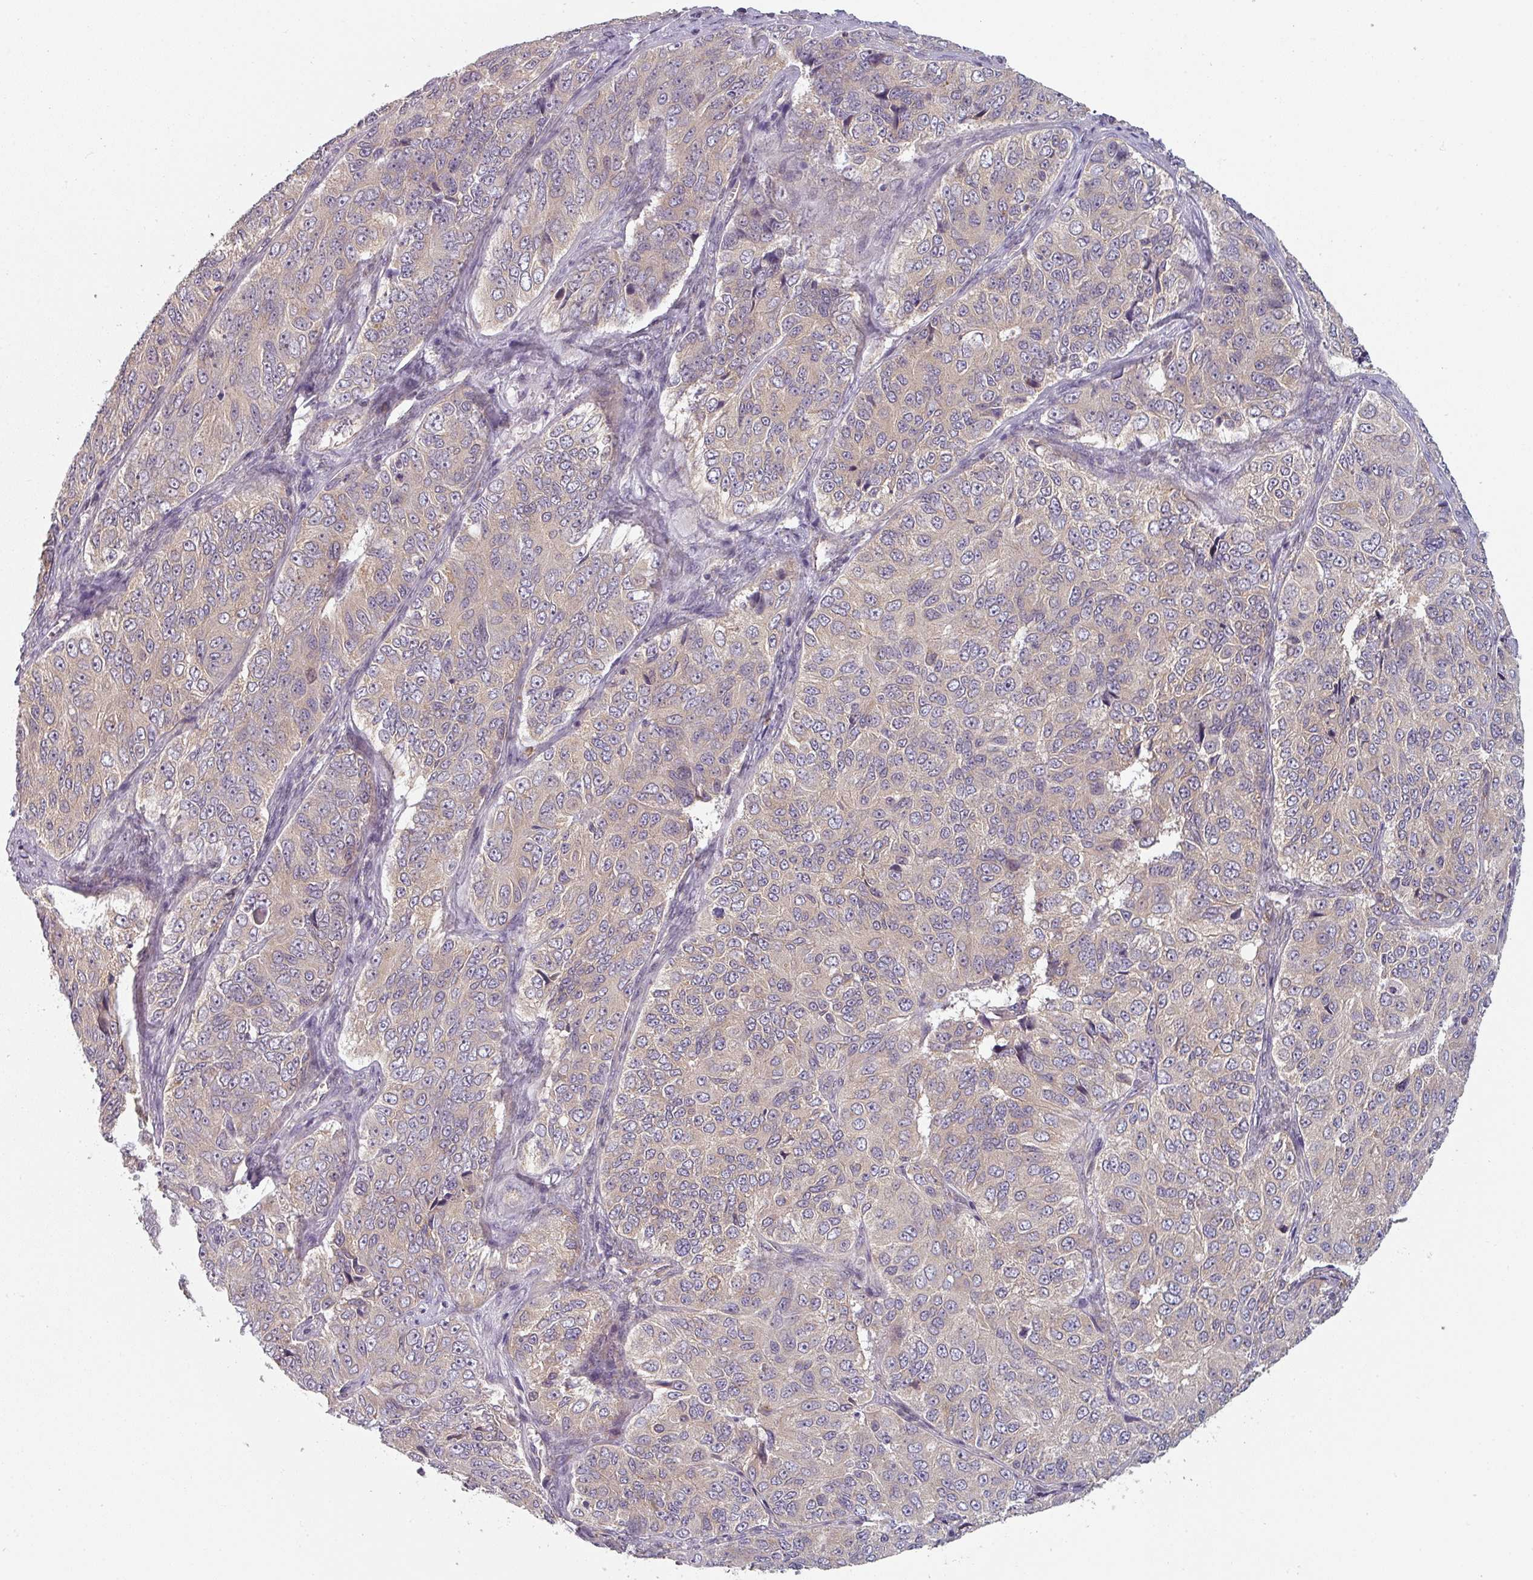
{"staining": {"intensity": "weak", "quantity": "<25%", "location": "cytoplasmic/membranous"}, "tissue": "ovarian cancer", "cell_type": "Tumor cells", "image_type": "cancer", "snomed": [{"axis": "morphology", "description": "Carcinoma, endometroid"}, {"axis": "topography", "description": "Ovary"}], "caption": "Immunohistochemical staining of human ovarian endometroid carcinoma exhibits no significant staining in tumor cells. Nuclei are stained in blue.", "gene": "TAPT1", "patient": {"sex": "female", "age": 51}}